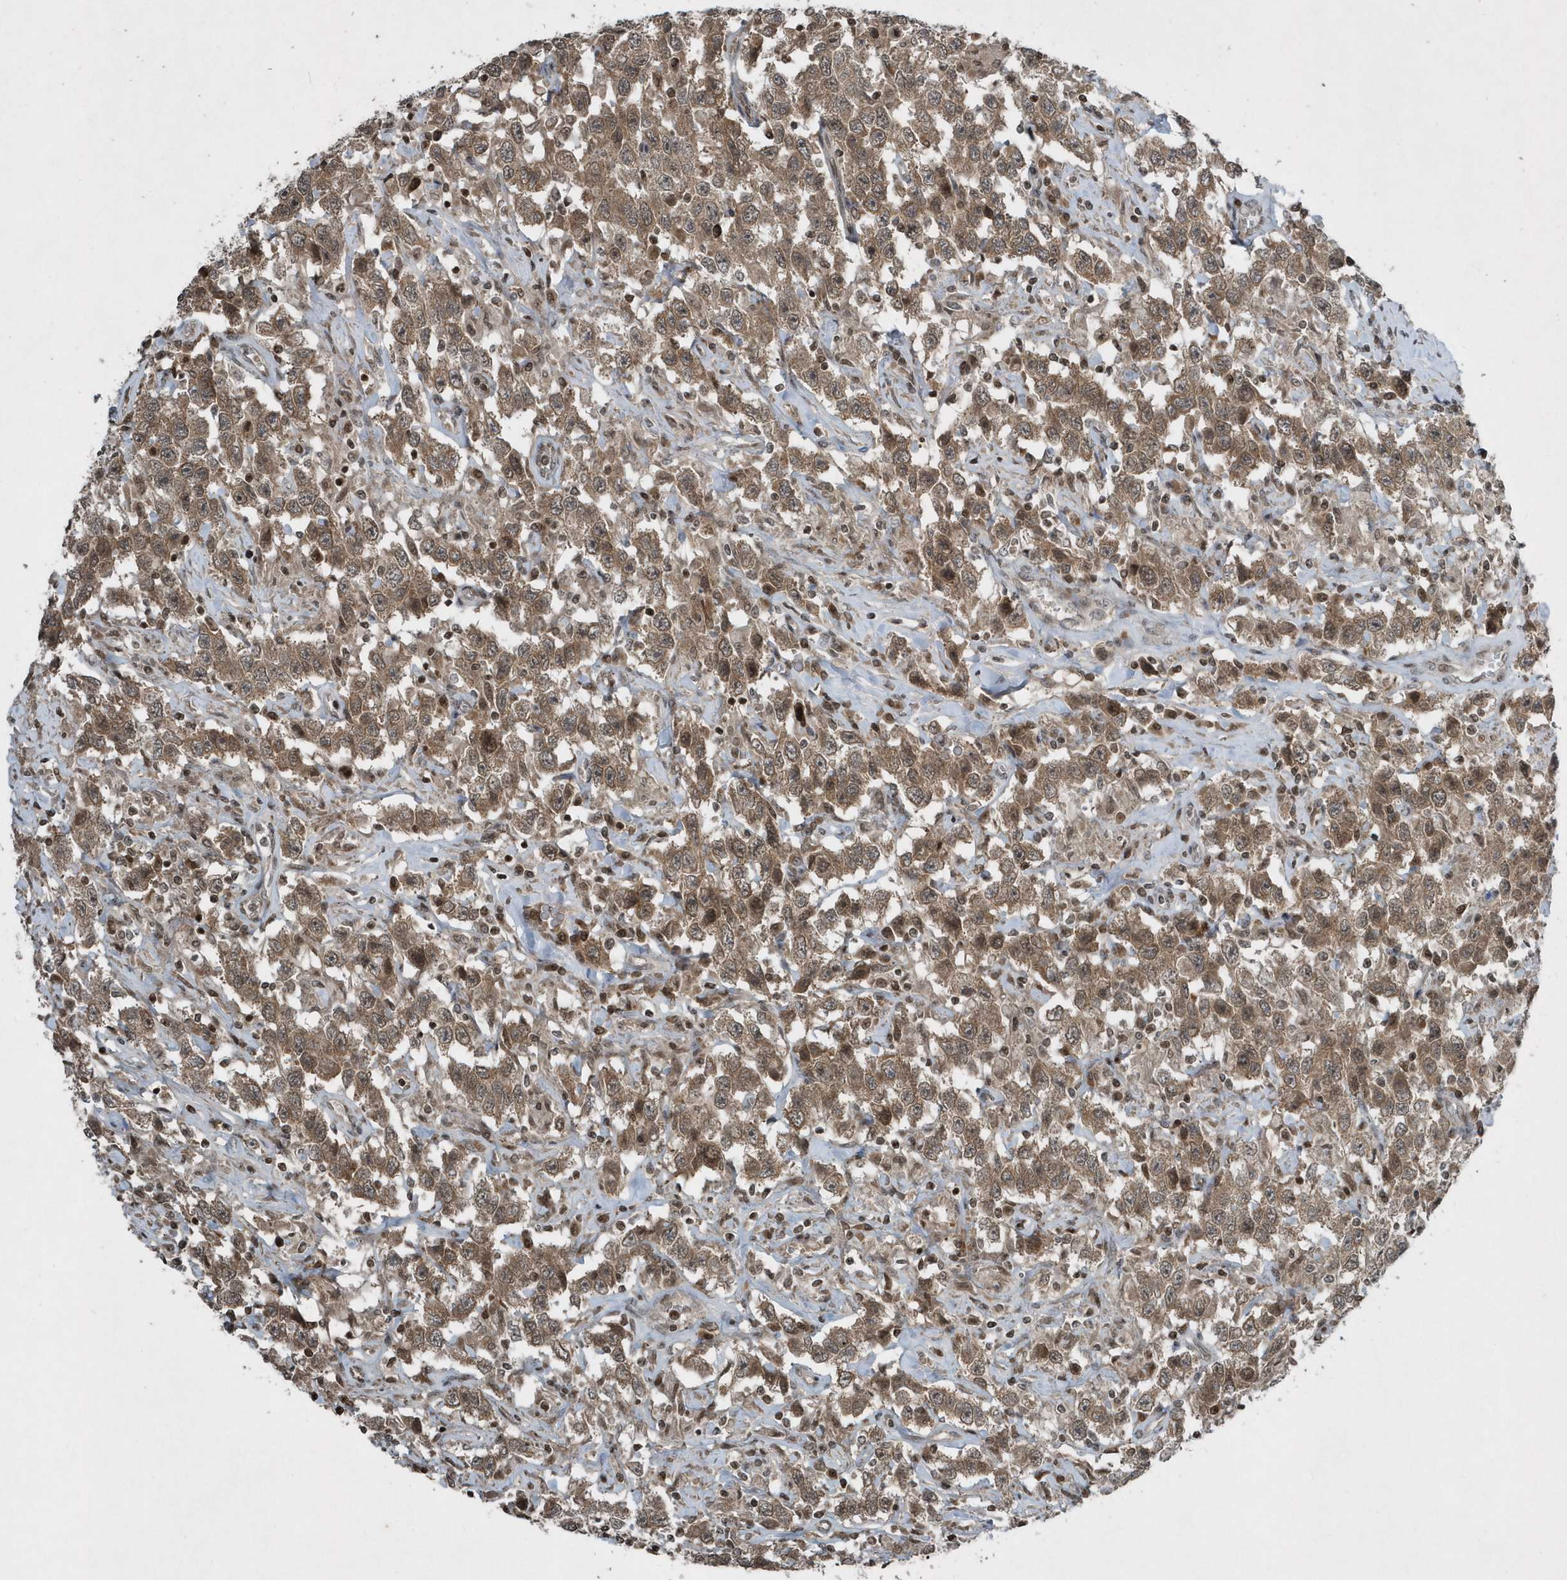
{"staining": {"intensity": "moderate", "quantity": ">75%", "location": "cytoplasmic/membranous"}, "tissue": "testis cancer", "cell_type": "Tumor cells", "image_type": "cancer", "snomed": [{"axis": "morphology", "description": "Seminoma, NOS"}, {"axis": "topography", "description": "Testis"}], "caption": "About >75% of tumor cells in human testis seminoma demonstrate moderate cytoplasmic/membranous protein expression as visualized by brown immunohistochemical staining.", "gene": "EIF2B1", "patient": {"sex": "male", "age": 41}}